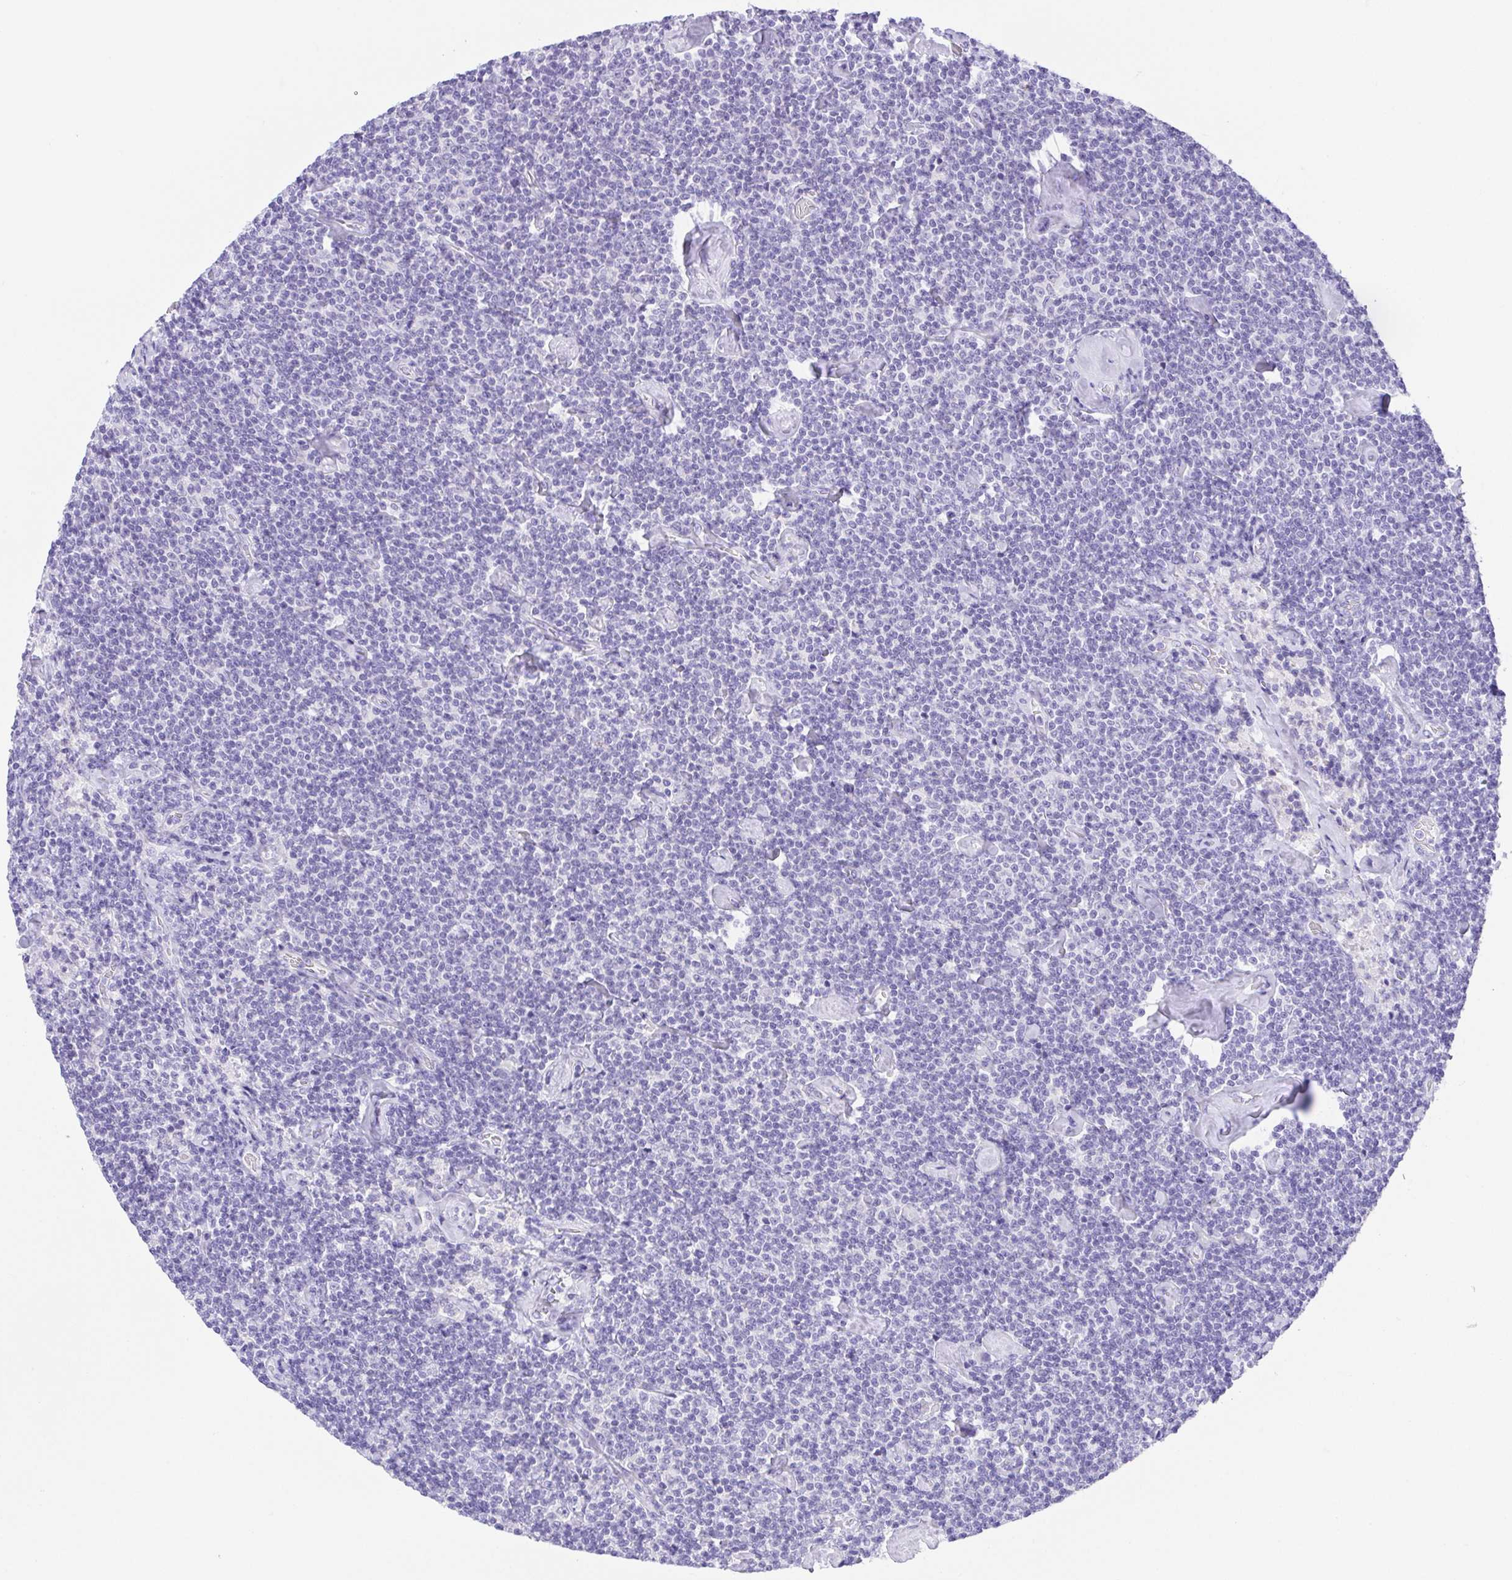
{"staining": {"intensity": "negative", "quantity": "none", "location": "none"}, "tissue": "lymphoma", "cell_type": "Tumor cells", "image_type": "cancer", "snomed": [{"axis": "morphology", "description": "Malignant lymphoma, non-Hodgkin's type, Low grade"}, {"axis": "topography", "description": "Lymph node"}], "caption": "Tumor cells are negative for brown protein staining in lymphoma.", "gene": "LUZP4", "patient": {"sex": "male", "age": 81}}